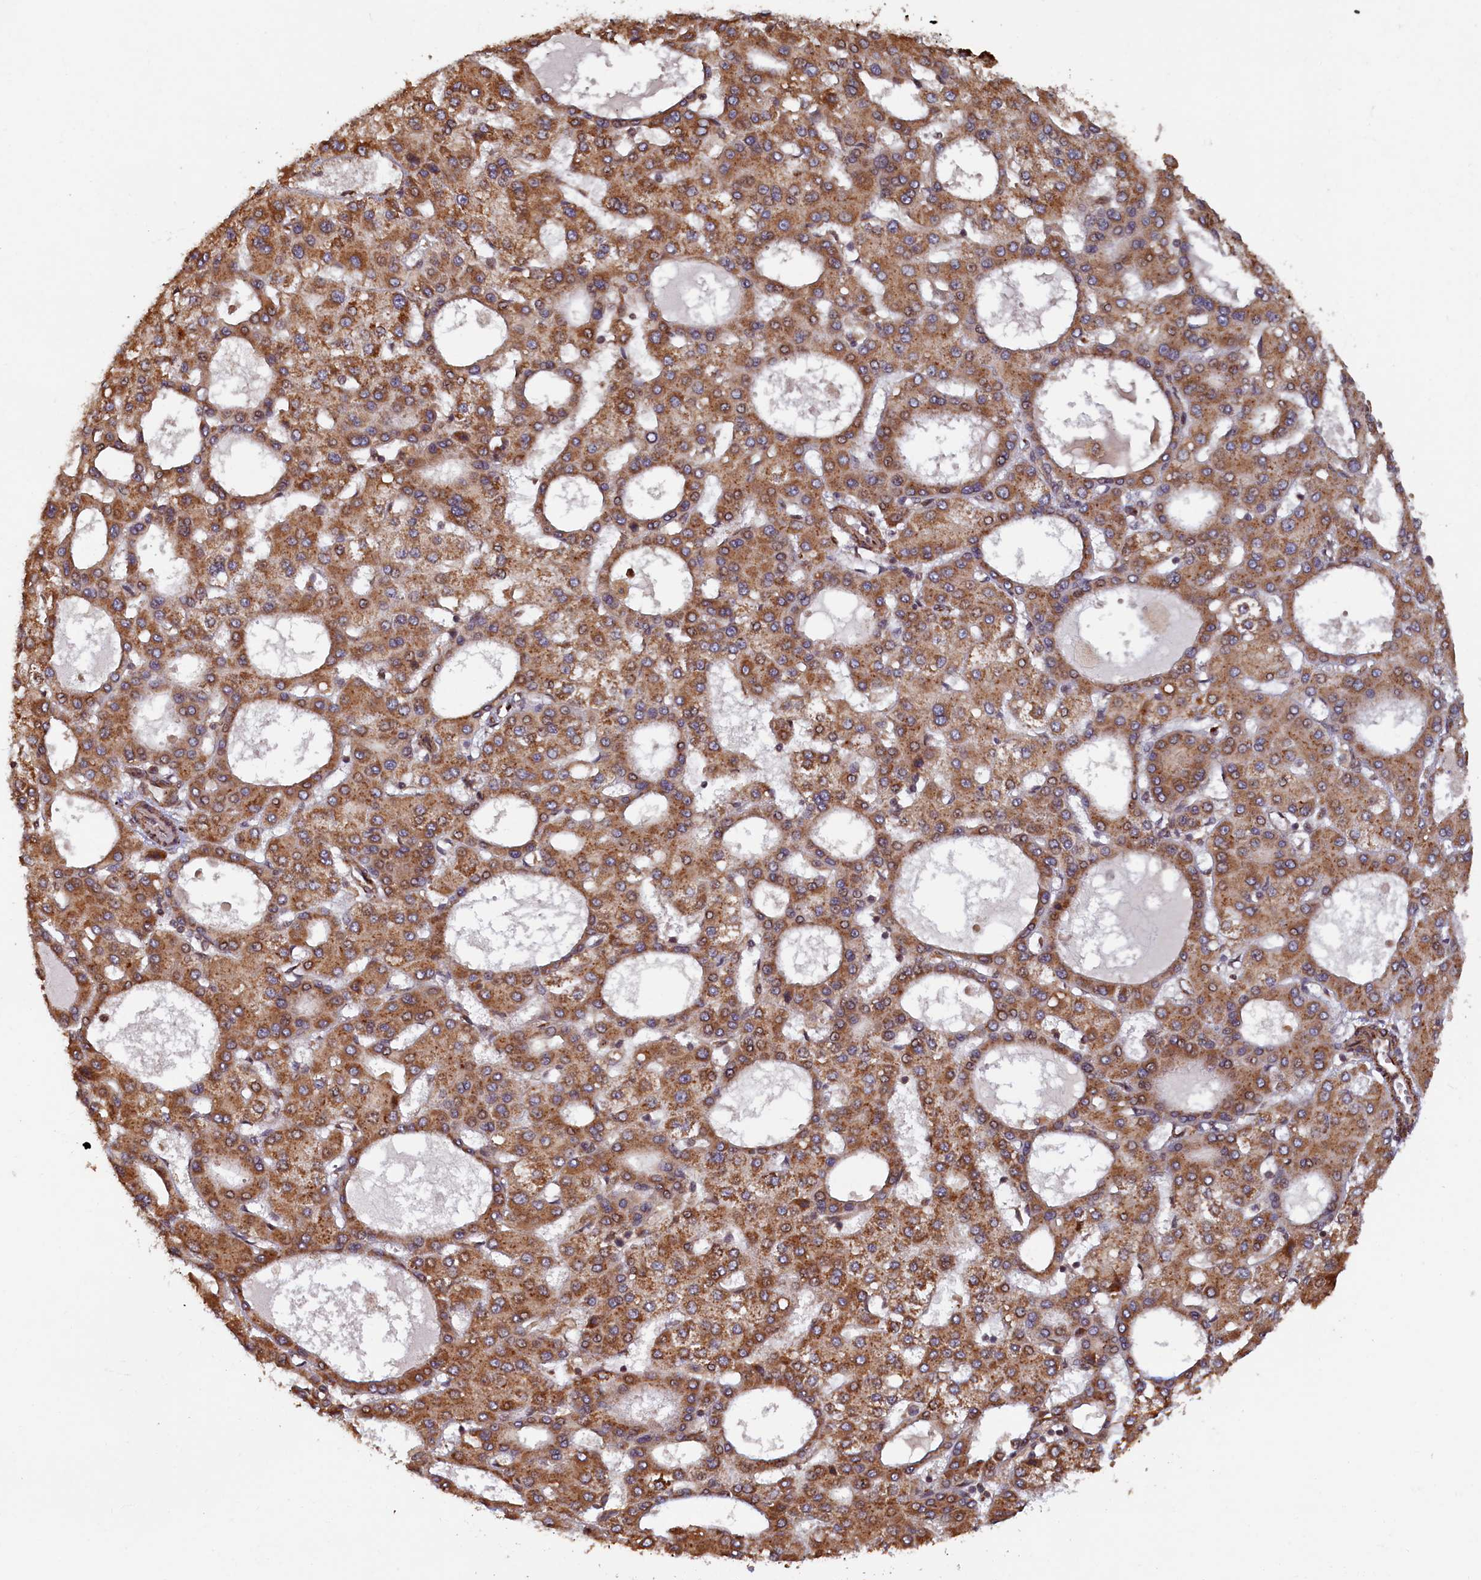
{"staining": {"intensity": "moderate", "quantity": ">75%", "location": "cytoplasmic/membranous"}, "tissue": "liver cancer", "cell_type": "Tumor cells", "image_type": "cancer", "snomed": [{"axis": "morphology", "description": "Carcinoma, Hepatocellular, NOS"}, {"axis": "topography", "description": "Liver"}], "caption": "DAB immunohistochemical staining of liver hepatocellular carcinoma shows moderate cytoplasmic/membranous protein positivity in about >75% of tumor cells. (brown staining indicates protein expression, while blue staining denotes nuclei).", "gene": "TMEM181", "patient": {"sex": "male", "age": 47}}